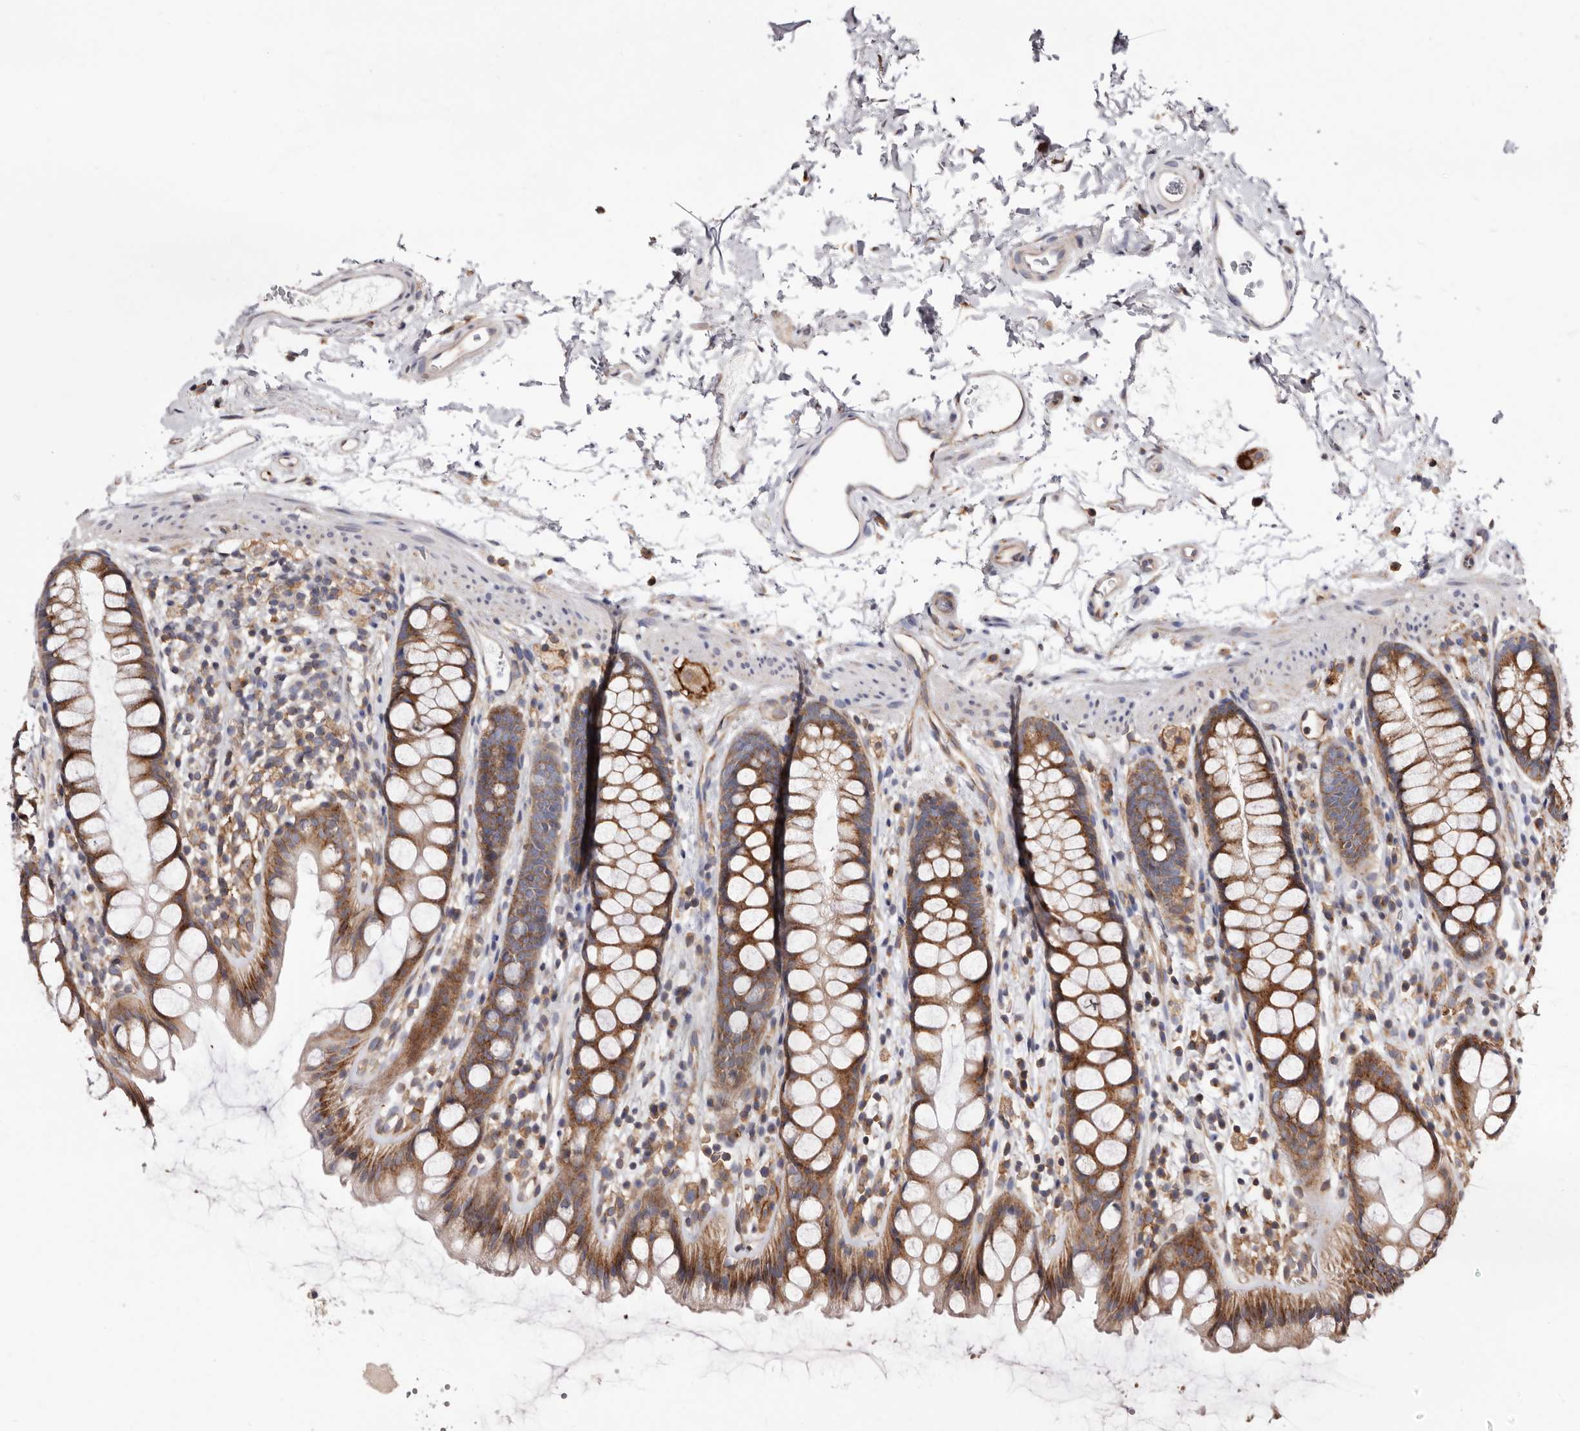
{"staining": {"intensity": "moderate", "quantity": ">75%", "location": "cytoplasmic/membranous"}, "tissue": "rectum", "cell_type": "Glandular cells", "image_type": "normal", "snomed": [{"axis": "morphology", "description": "Normal tissue, NOS"}, {"axis": "topography", "description": "Rectum"}], "caption": "Glandular cells display medium levels of moderate cytoplasmic/membranous staining in approximately >75% of cells in unremarkable rectum. The staining was performed using DAB (3,3'-diaminobenzidine) to visualize the protein expression in brown, while the nuclei were stained in blue with hematoxylin (Magnification: 20x).", "gene": "COQ8B", "patient": {"sex": "female", "age": 65}}